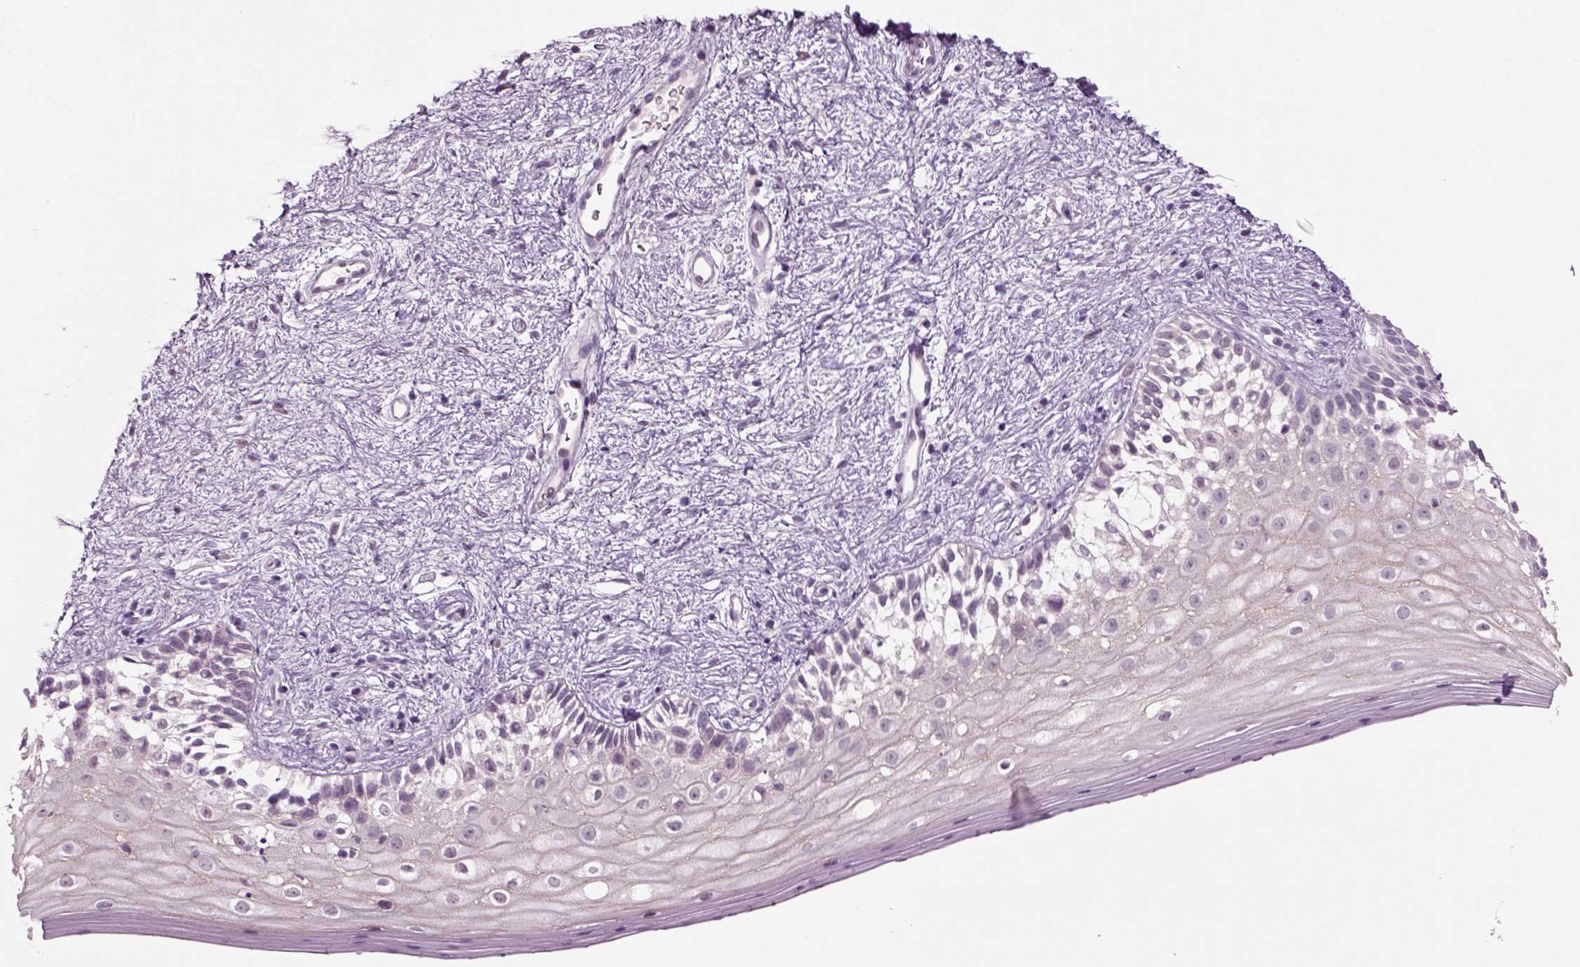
{"staining": {"intensity": "weak", "quantity": "25%-75%", "location": "cytoplasmic/membranous"}, "tissue": "vagina", "cell_type": "Squamous epithelial cells", "image_type": "normal", "snomed": [{"axis": "morphology", "description": "Normal tissue, NOS"}, {"axis": "topography", "description": "Vagina"}], "caption": "Immunohistochemistry (IHC) staining of benign vagina, which shows low levels of weak cytoplasmic/membranous staining in approximately 25%-75% of squamous epithelial cells indicating weak cytoplasmic/membranous protein staining. The staining was performed using DAB (3,3'-diaminobenzidine) (brown) for protein detection and nuclei were counterstained in hematoxylin (blue).", "gene": "COL9A2", "patient": {"sex": "female", "age": 47}}